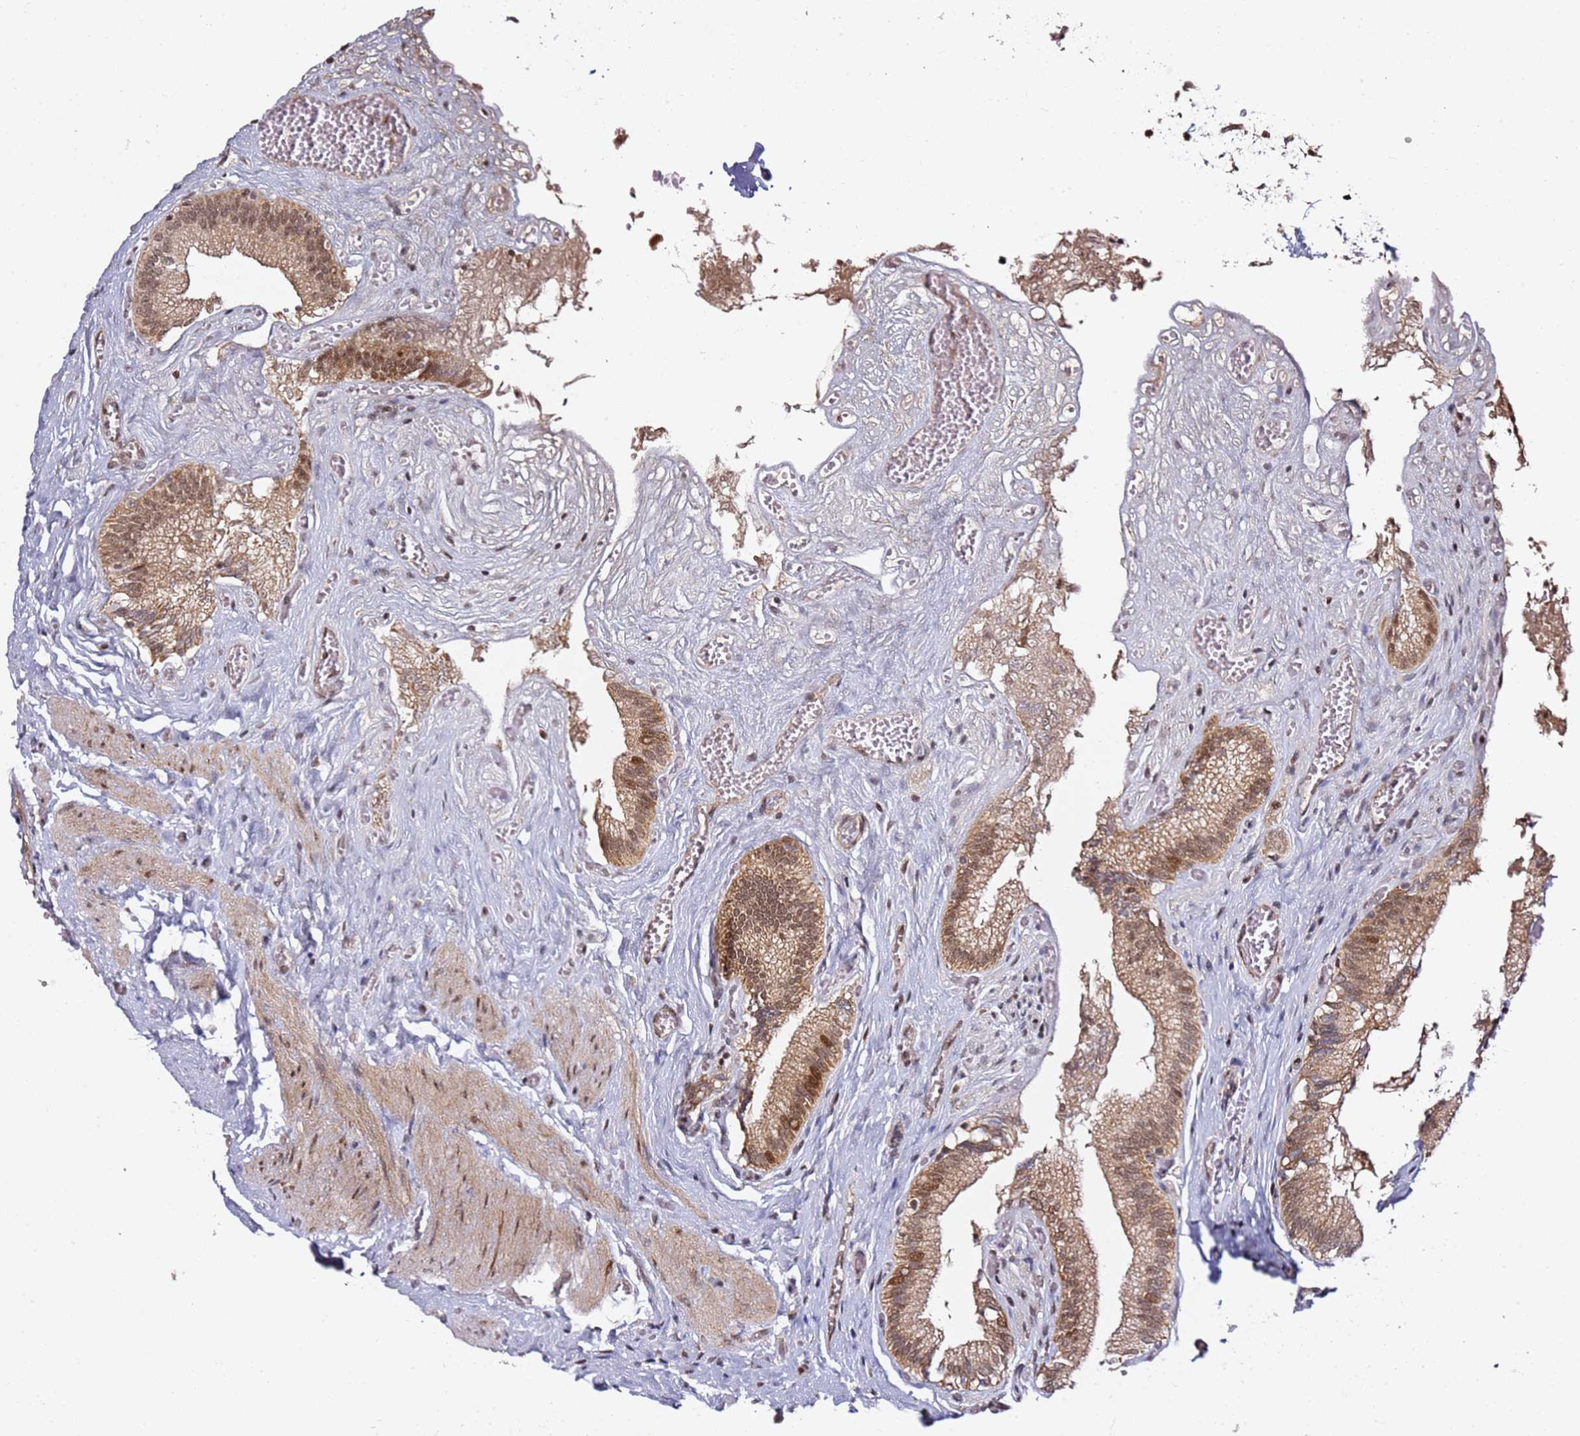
{"staining": {"intensity": "moderate", "quantity": ">75%", "location": "cytoplasmic/membranous,nuclear"}, "tissue": "gallbladder", "cell_type": "Glandular cells", "image_type": "normal", "snomed": [{"axis": "morphology", "description": "Normal tissue, NOS"}, {"axis": "topography", "description": "Gallbladder"}, {"axis": "topography", "description": "Peripheral nerve tissue"}], "caption": "Protein analysis of unremarkable gallbladder displays moderate cytoplasmic/membranous,nuclear staining in about >75% of glandular cells.", "gene": "TP53AIP1", "patient": {"sex": "male", "age": 17}}